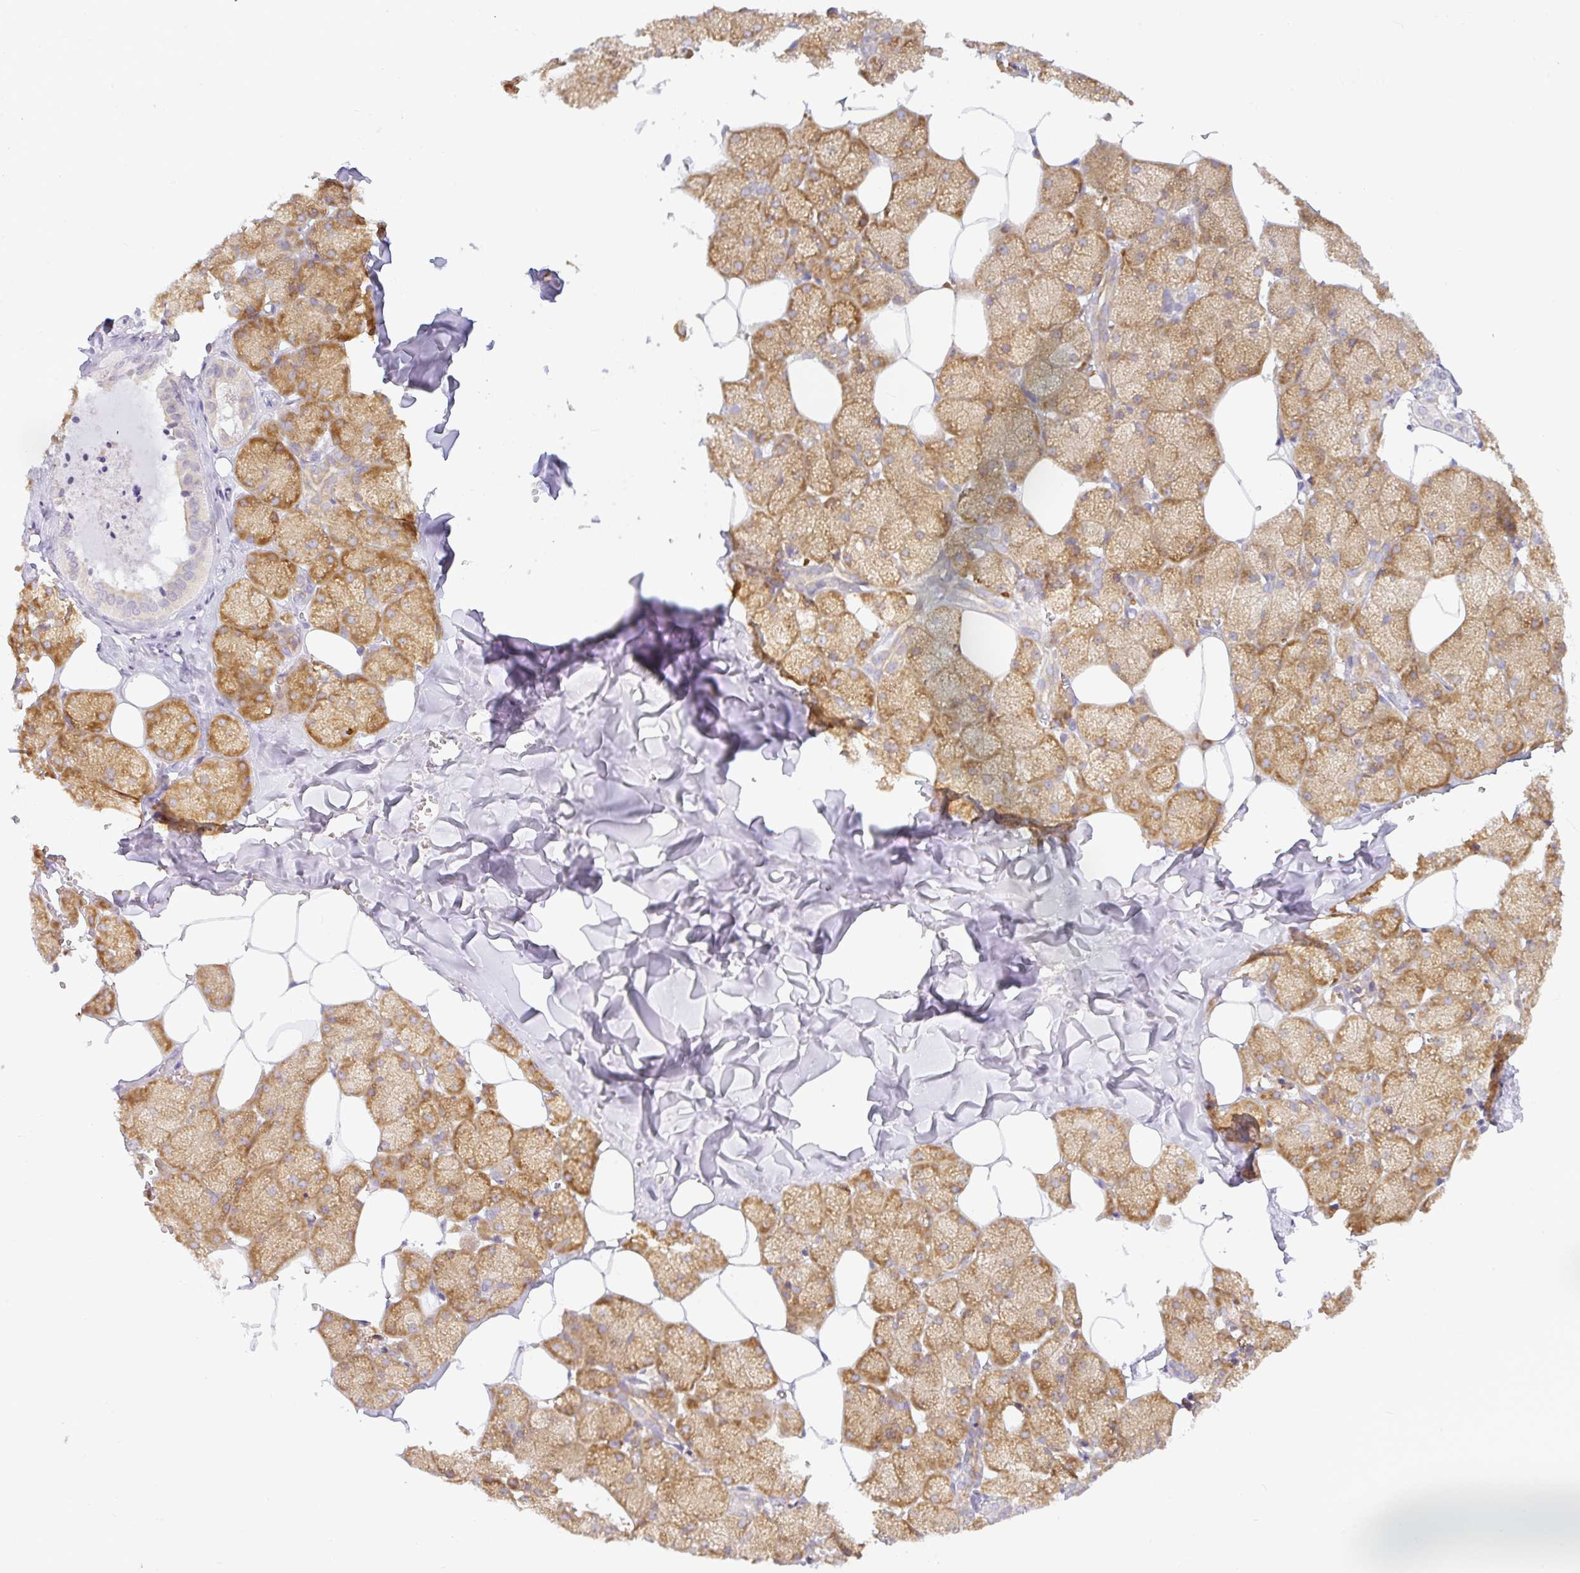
{"staining": {"intensity": "strong", "quantity": ">75%", "location": "cytoplasmic/membranous"}, "tissue": "salivary gland", "cell_type": "Glandular cells", "image_type": "normal", "snomed": [{"axis": "morphology", "description": "Normal tissue, NOS"}, {"axis": "topography", "description": "Salivary gland"}, {"axis": "topography", "description": "Peripheral nerve tissue"}], "caption": "Unremarkable salivary gland was stained to show a protein in brown. There is high levels of strong cytoplasmic/membranous staining in about >75% of glandular cells. The protein of interest is stained brown, and the nuclei are stained in blue (DAB (3,3'-diaminobenzidine) IHC with brightfield microscopy, high magnification).", "gene": "DERL2", "patient": {"sex": "male", "age": 38}}